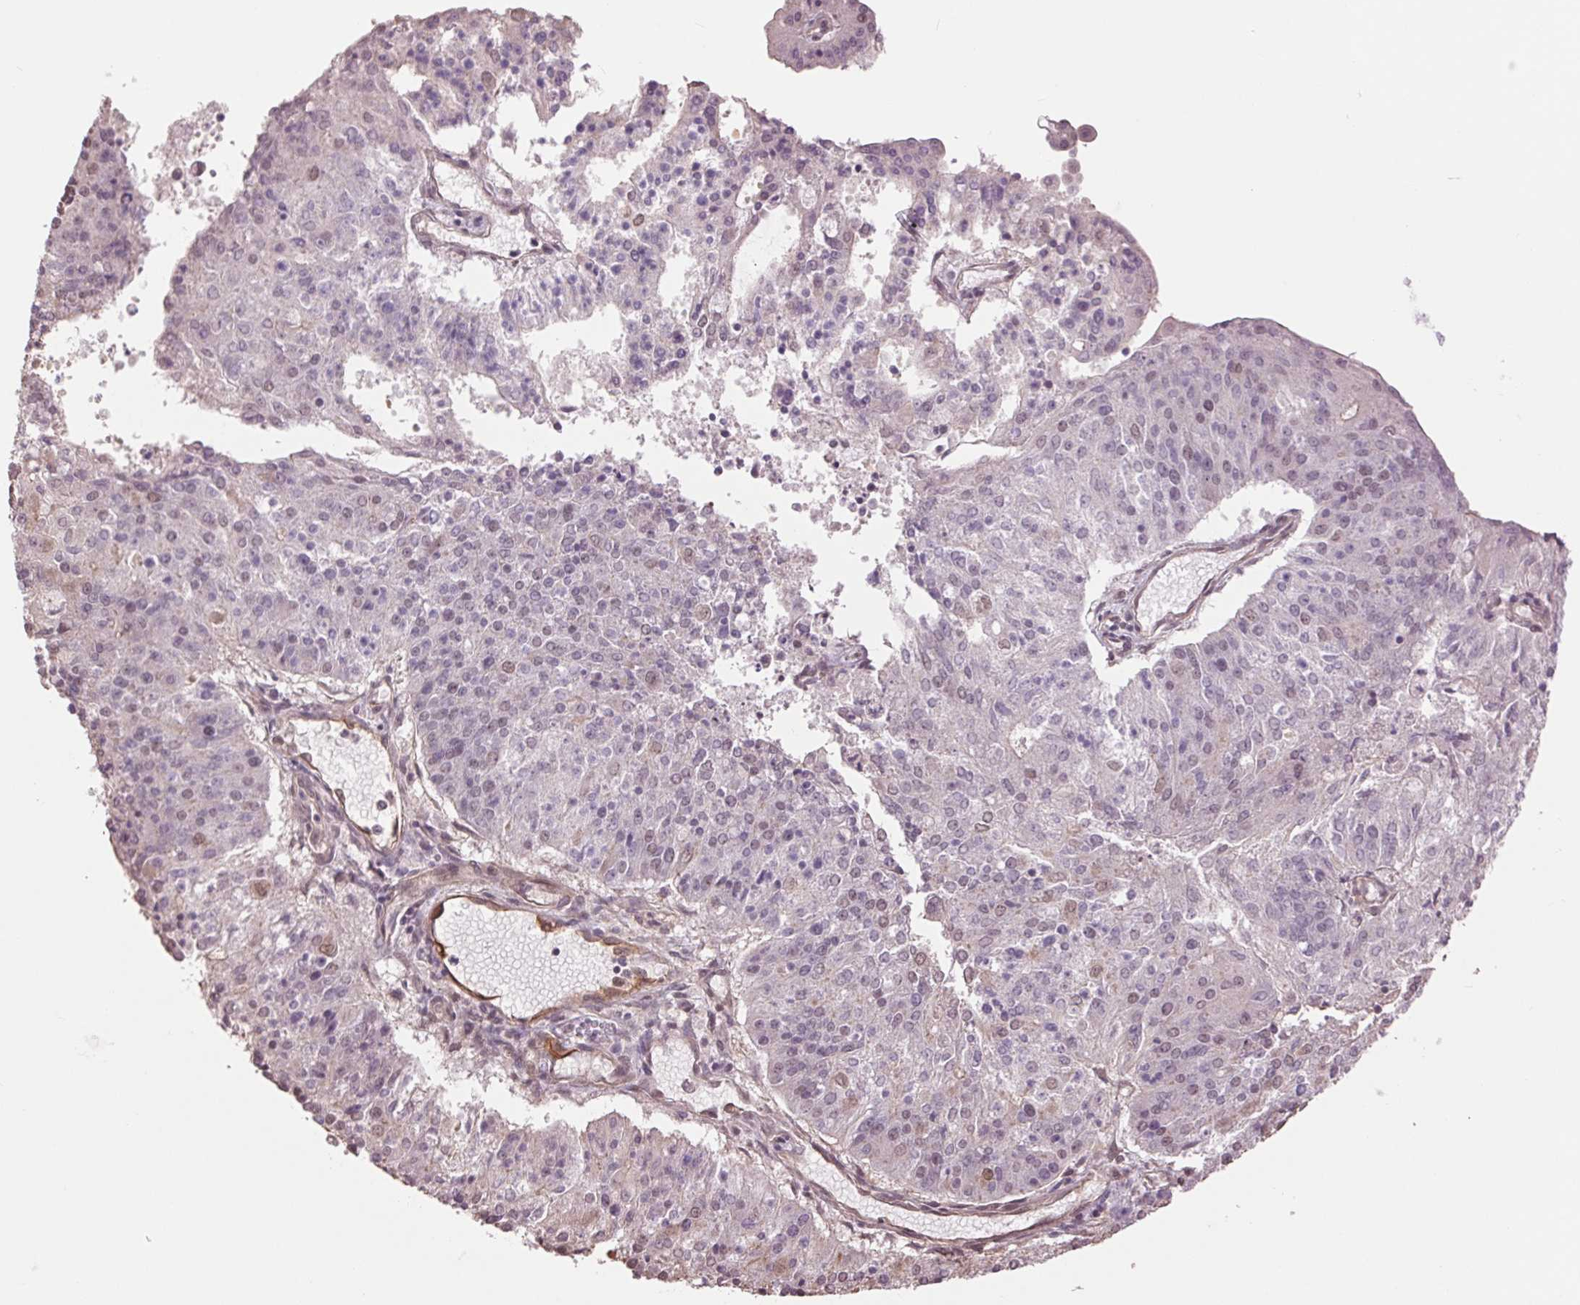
{"staining": {"intensity": "negative", "quantity": "none", "location": "none"}, "tissue": "endometrial cancer", "cell_type": "Tumor cells", "image_type": "cancer", "snomed": [{"axis": "morphology", "description": "Adenocarcinoma, NOS"}, {"axis": "topography", "description": "Endometrium"}], "caption": "Immunohistochemistry photomicrograph of neoplastic tissue: endometrial cancer (adenocarcinoma) stained with DAB (3,3'-diaminobenzidine) displays no significant protein positivity in tumor cells. Brightfield microscopy of immunohistochemistry stained with DAB (3,3'-diaminobenzidine) (brown) and hematoxylin (blue), captured at high magnification.", "gene": "PALM", "patient": {"sex": "female", "age": 82}}